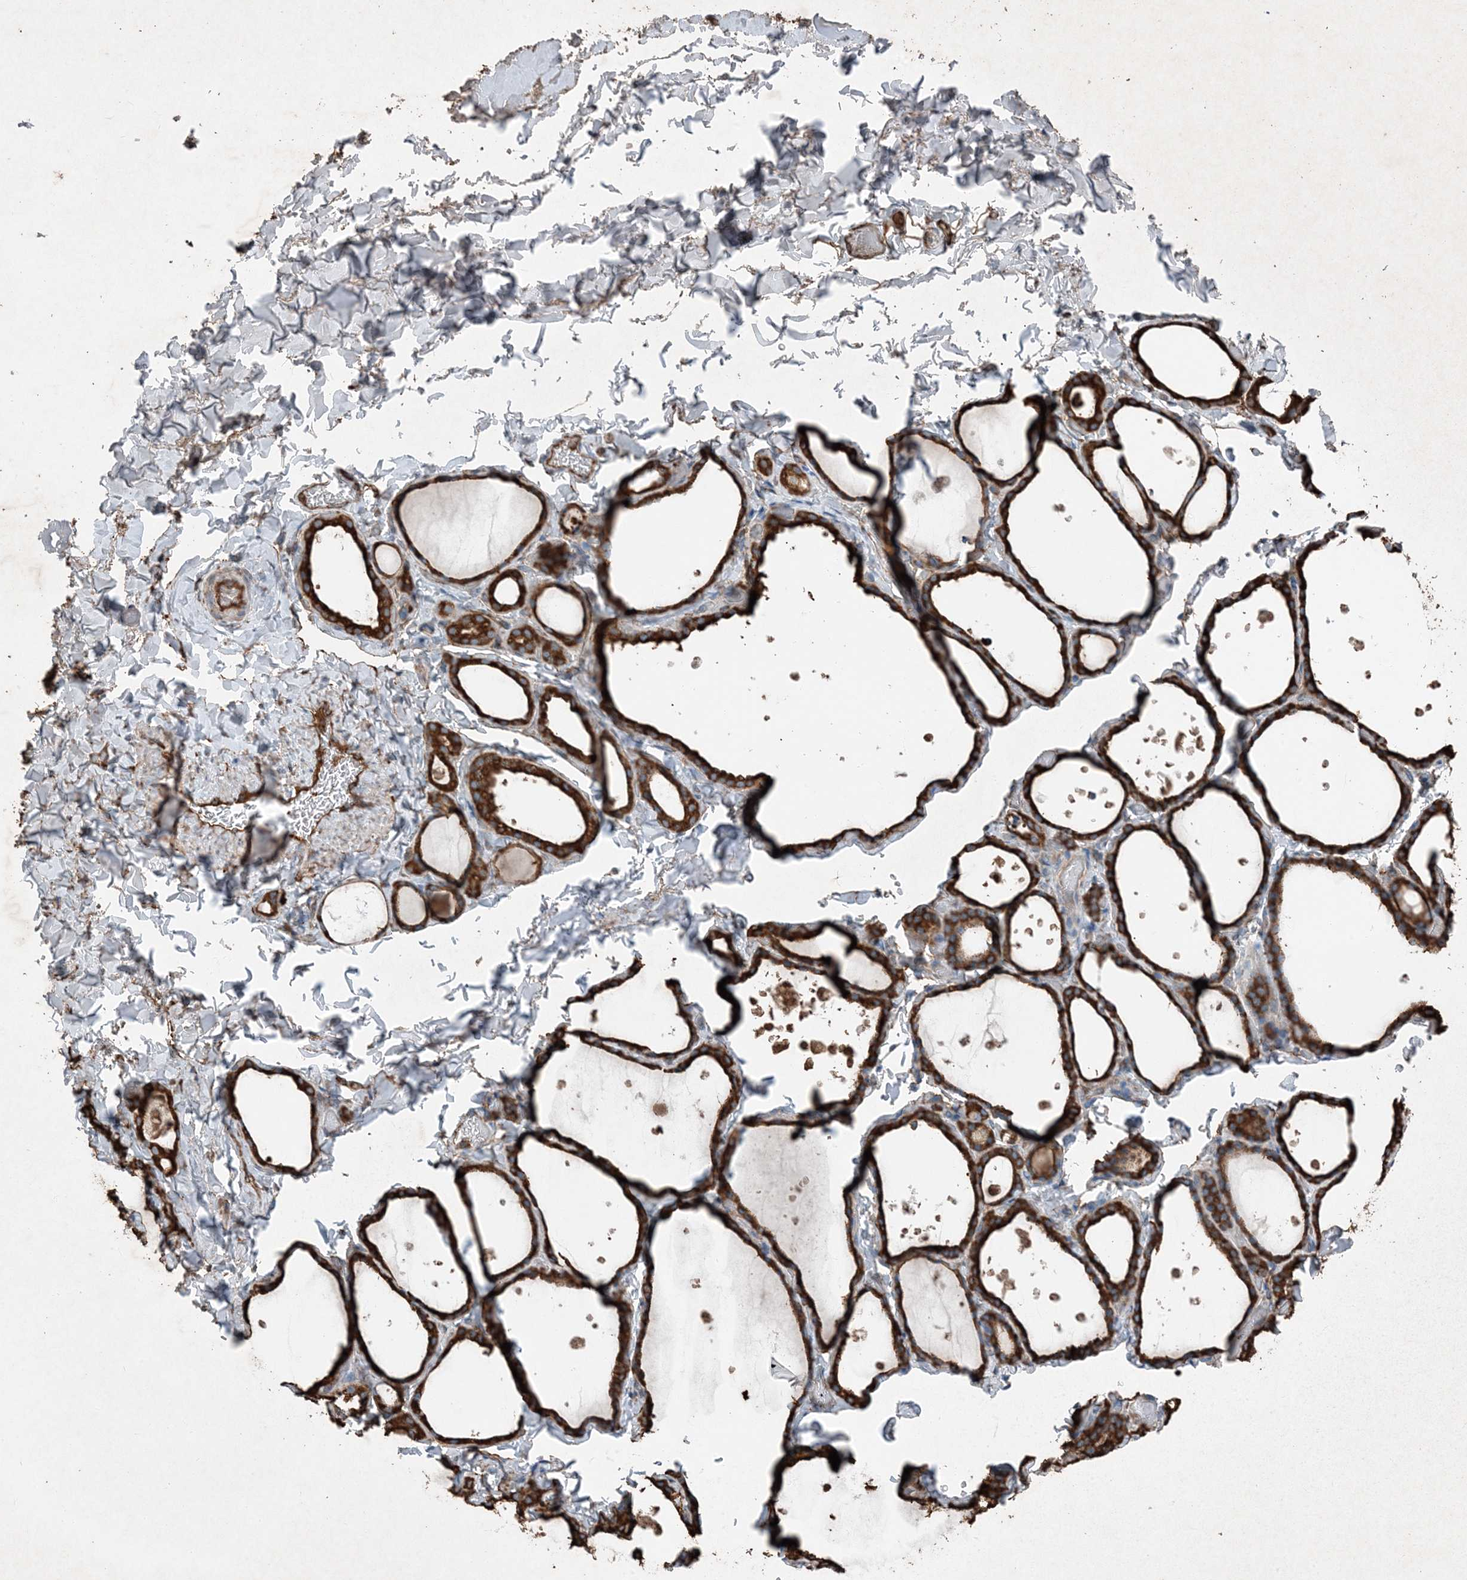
{"staining": {"intensity": "strong", "quantity": ">75%", "location": "cytoplasmic/membranous"}, "tissue": "thyroid gland", "cell_type": "Glandular cells", "image_type": "normal", "snomed": [{"axis": "morphology", "description": "Normal tissue, NOS"}, {"axis": "topography", "description": "Thyroid gland"}], "caption": "Thyroid gland stained with IHC demonstrates strong cytoplasmic/membranous expression in approximately >75% of glandular cells.", "gene": "PDIA6", "patient": {"sex": "female", "age": 44}}